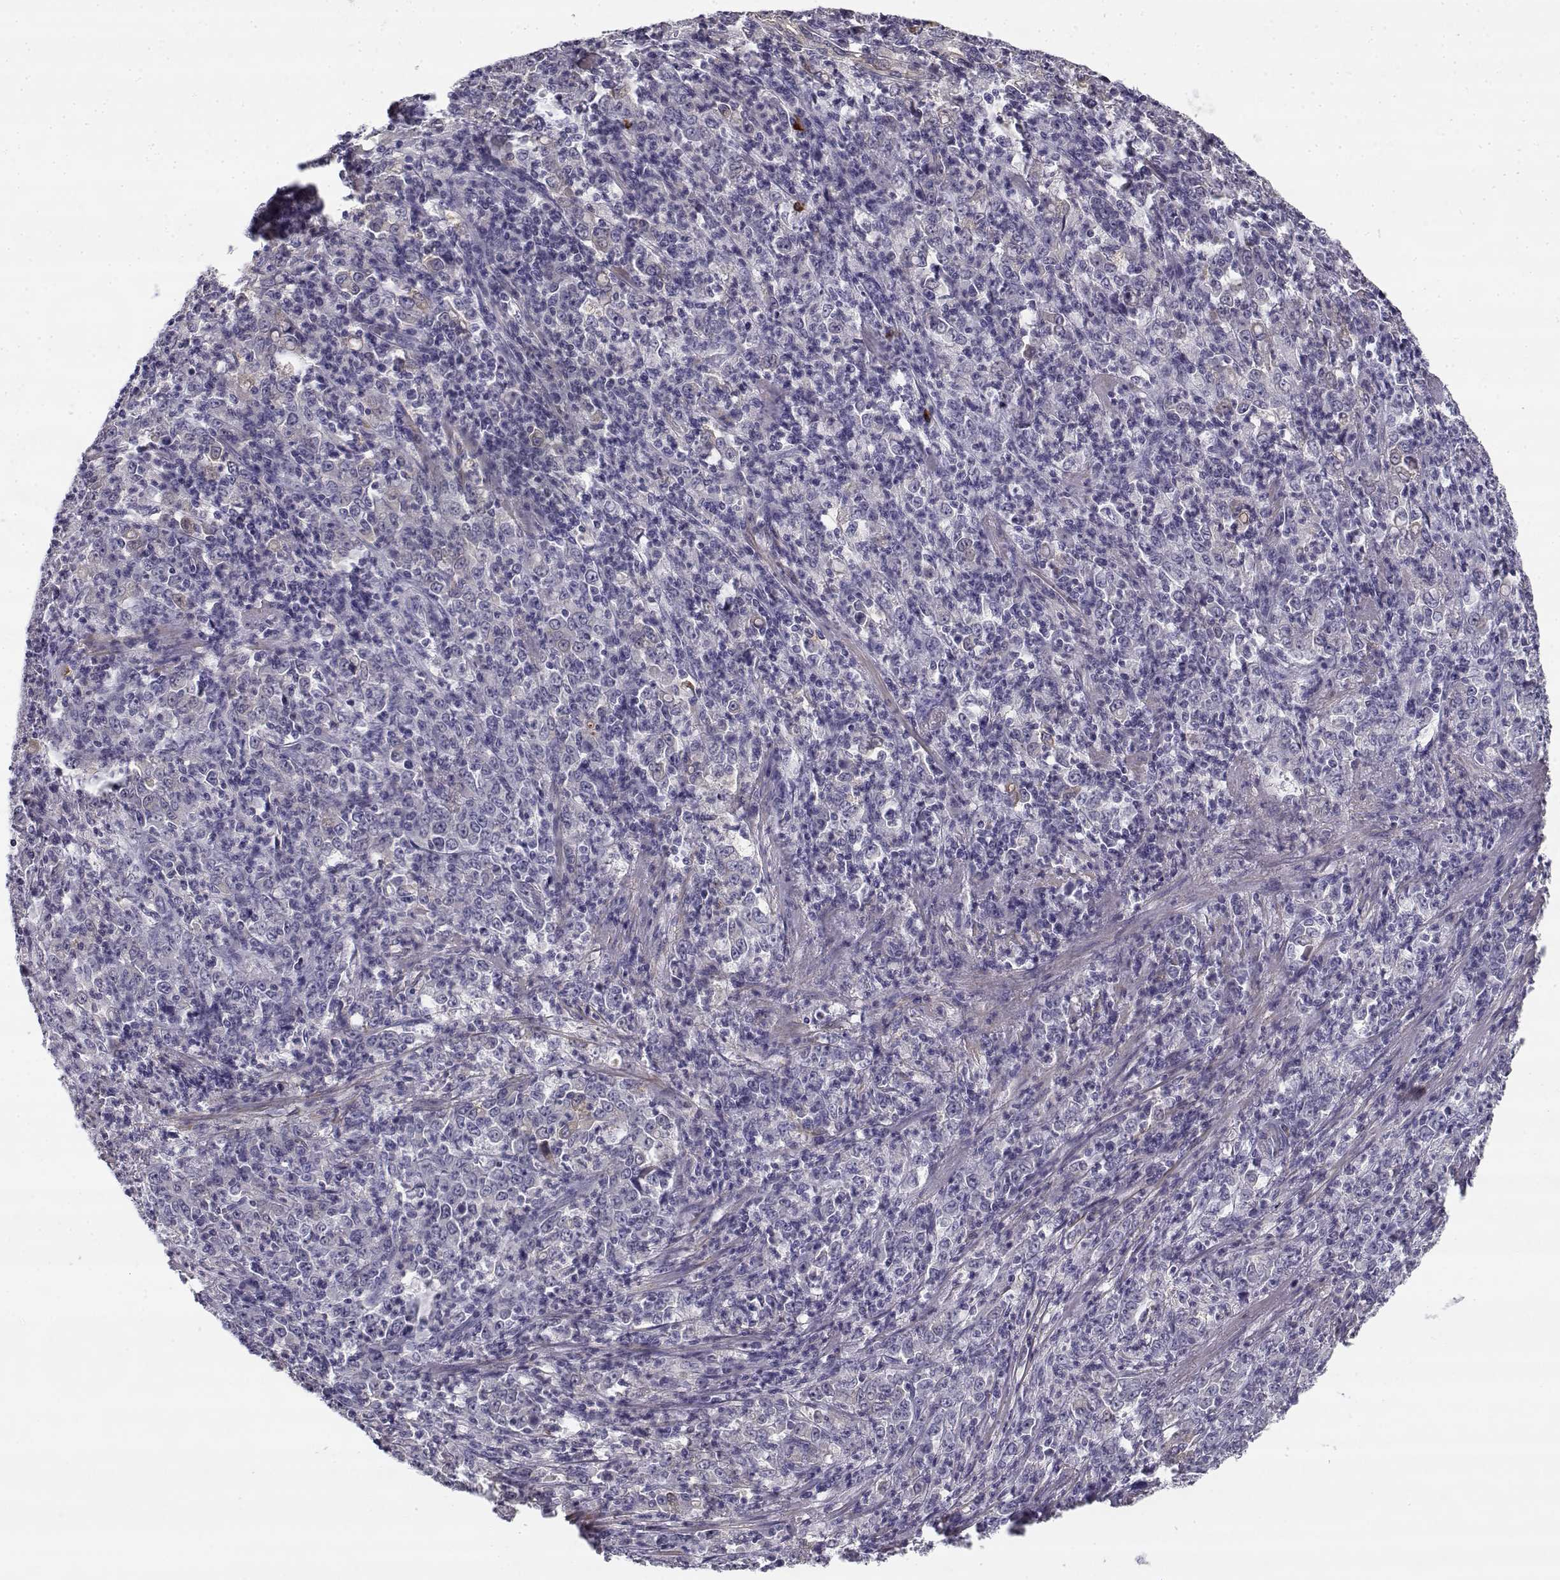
{"staining": {"intensity": "negative", "quantity": "none", "location": "none"}, "tissue": "stomach cancer", "cell_type": "Tumor cells", "image_type": "cancer", "snomed": [{"axis": "morphology", "description": "Adenocarcinoma, NOS"}, {"axis": "topography", "description": "Stomach, lower"}], "caption": "An immunohistochemistry photomicrograph of stomach adenocarcinoma is shown. There is no staining in tumor cells of stomach adenocarcinoma.", "gene": "CREB3L3", "patient": {"sex": "female", "age": 71}}